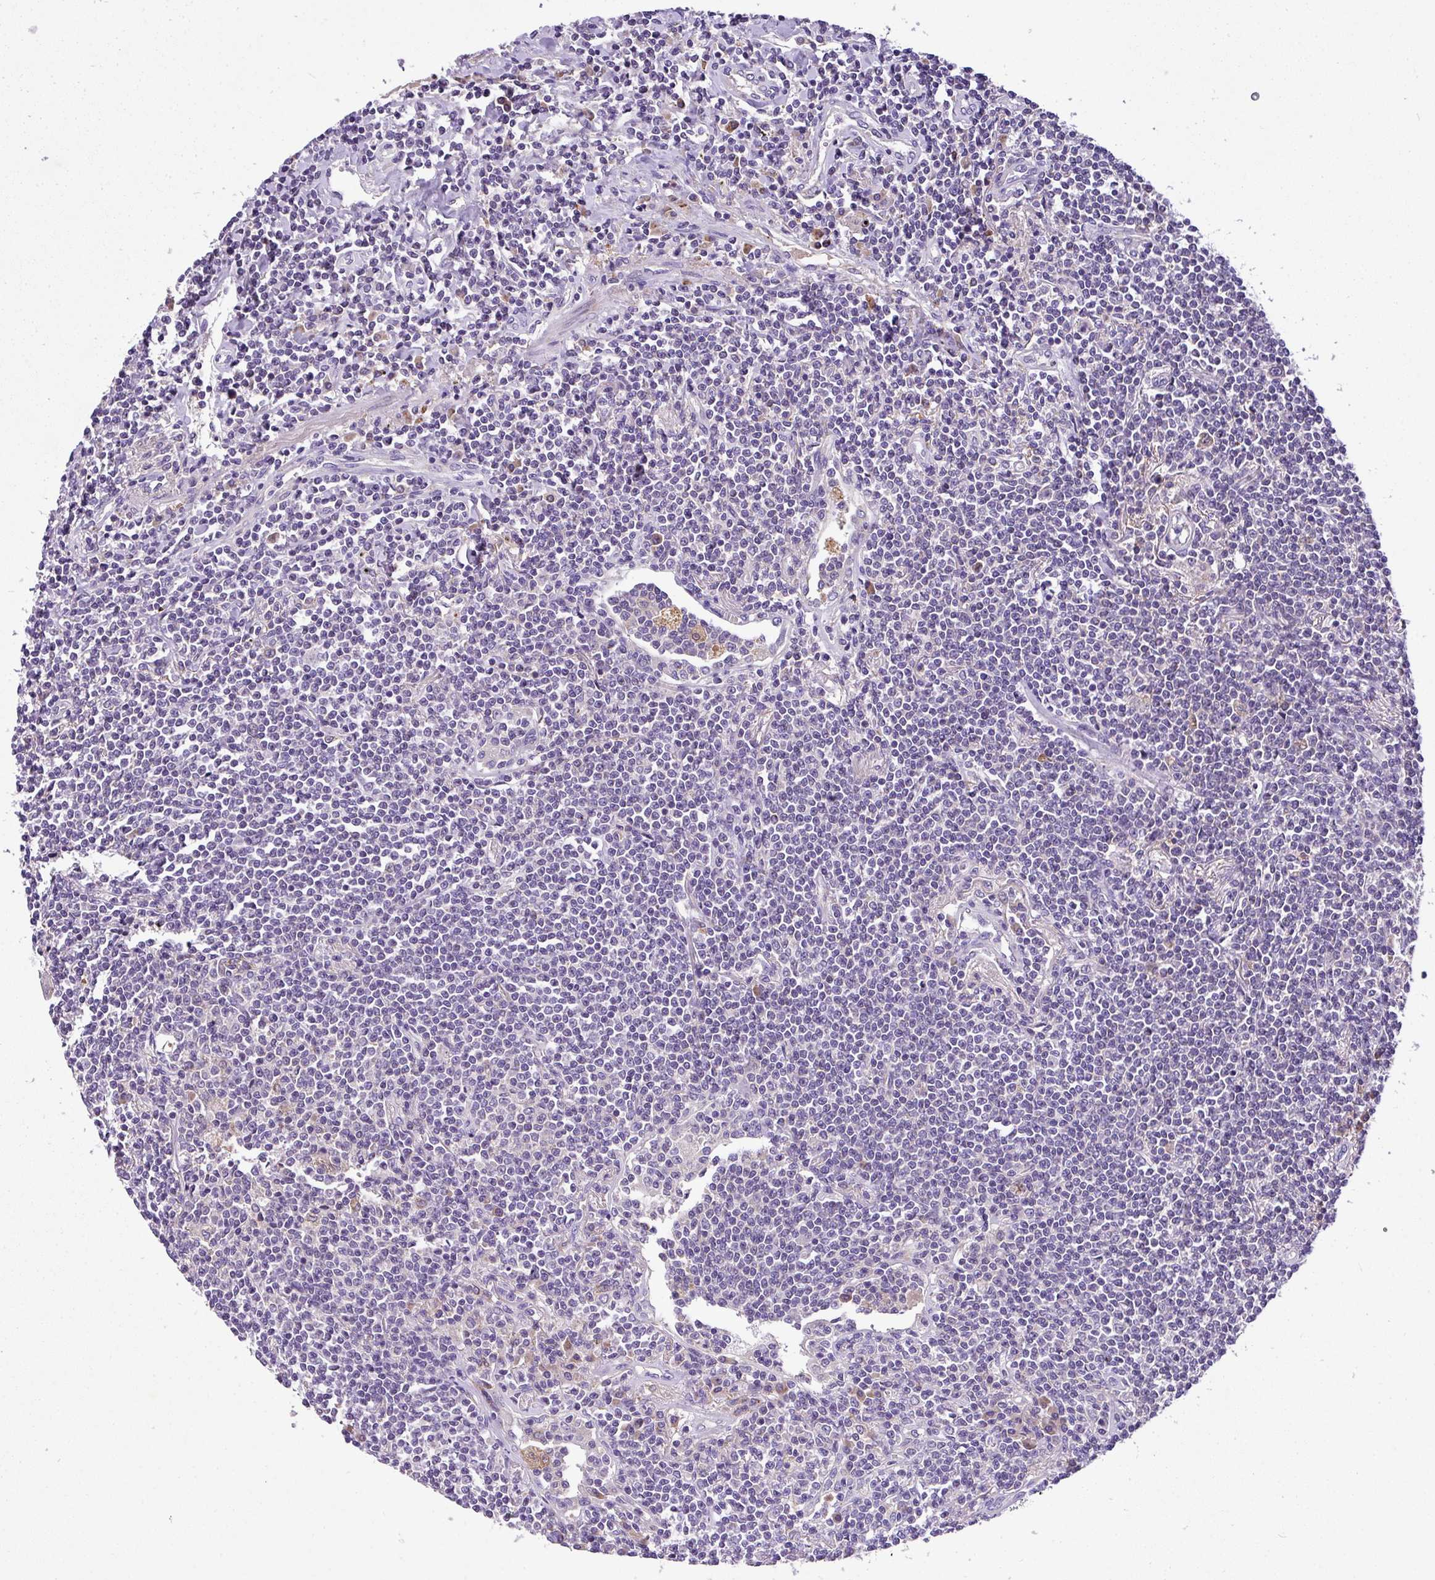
{"staining": {"intensity": "negative", "quantity": "none", "location": "none"}, "tissue": "lymphoma", "cell_type": "Tumor cells", "image_type": "cancer", "snomed": [{"axis": "morphology", "description": "Malignant lymphoma, non-Hodgkin's type, Low grade"}, {"axis": "topography", "description": "Lung"}], "caption": "High power microscopy photomicrograph of an IHC micrograph of malignant lymphoma, non-Hodgkin's type (low-grade), revealing no significant staining in tumor cells. (DAB (3,3'-diaminobenzidine) IHC, high magnification).", "gene": "ANXA2R", "patient": {"sex": "female", "age": 71}}